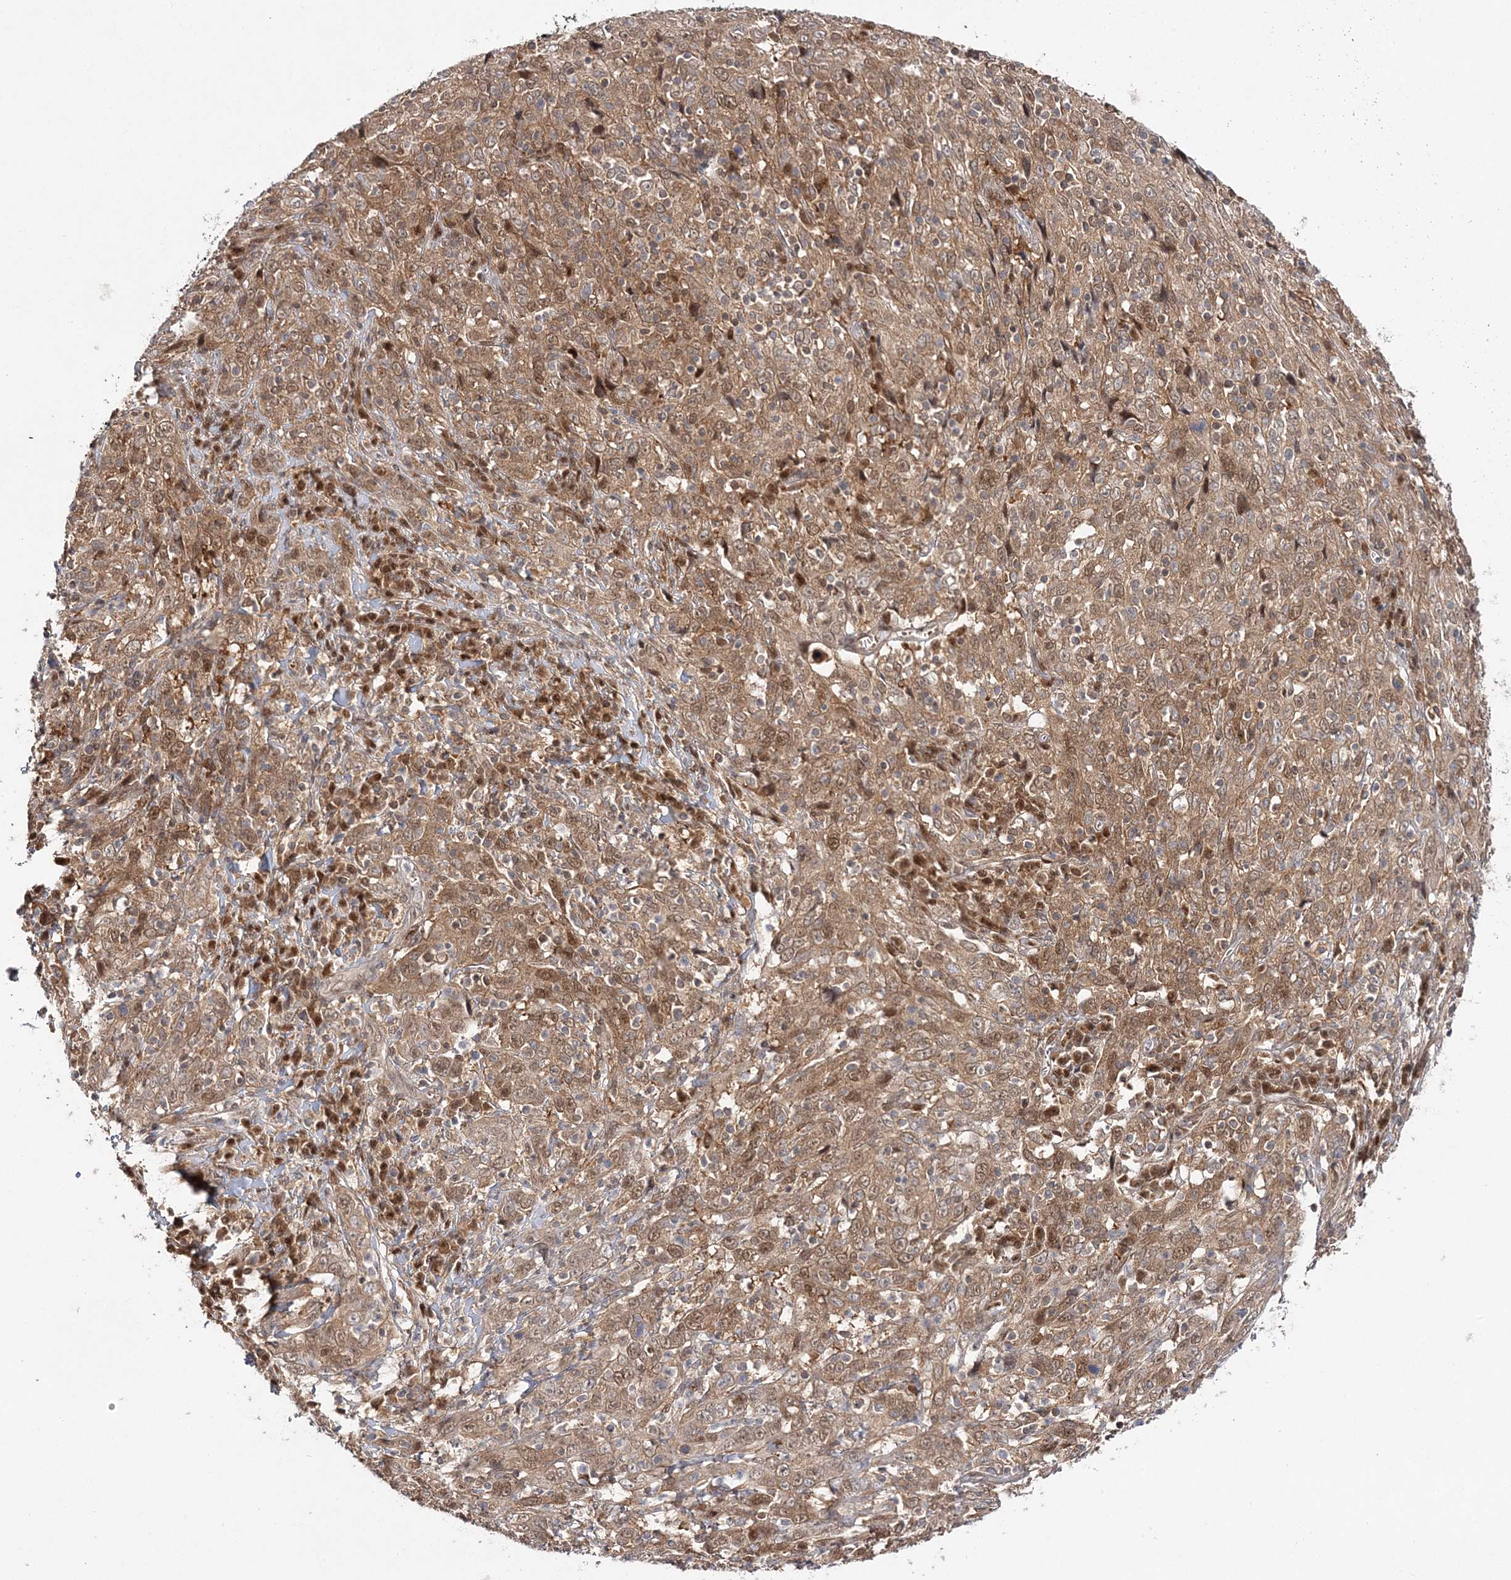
{"staining": {"intensity": "moderate", "quantity": ">75%", "location": "cytoplasmic/membranous"}, "tissue": "cervical cancer", "cell_type": "Tumor cells", "image_type": "cancer", "snomed": [{"axis": "morphology", "description": "Squamous cell carcinoma, NOS"}, {"axis": "topography", "description": "Cervix"}], "caption": "A medium amount of moderate cytoplasmic/membranous expression is appreciated in about >75% of tumor cells in cervical cancer tissue.", "gene": "NIF3L1", "patient": {"sex": "female", "age": 46}}